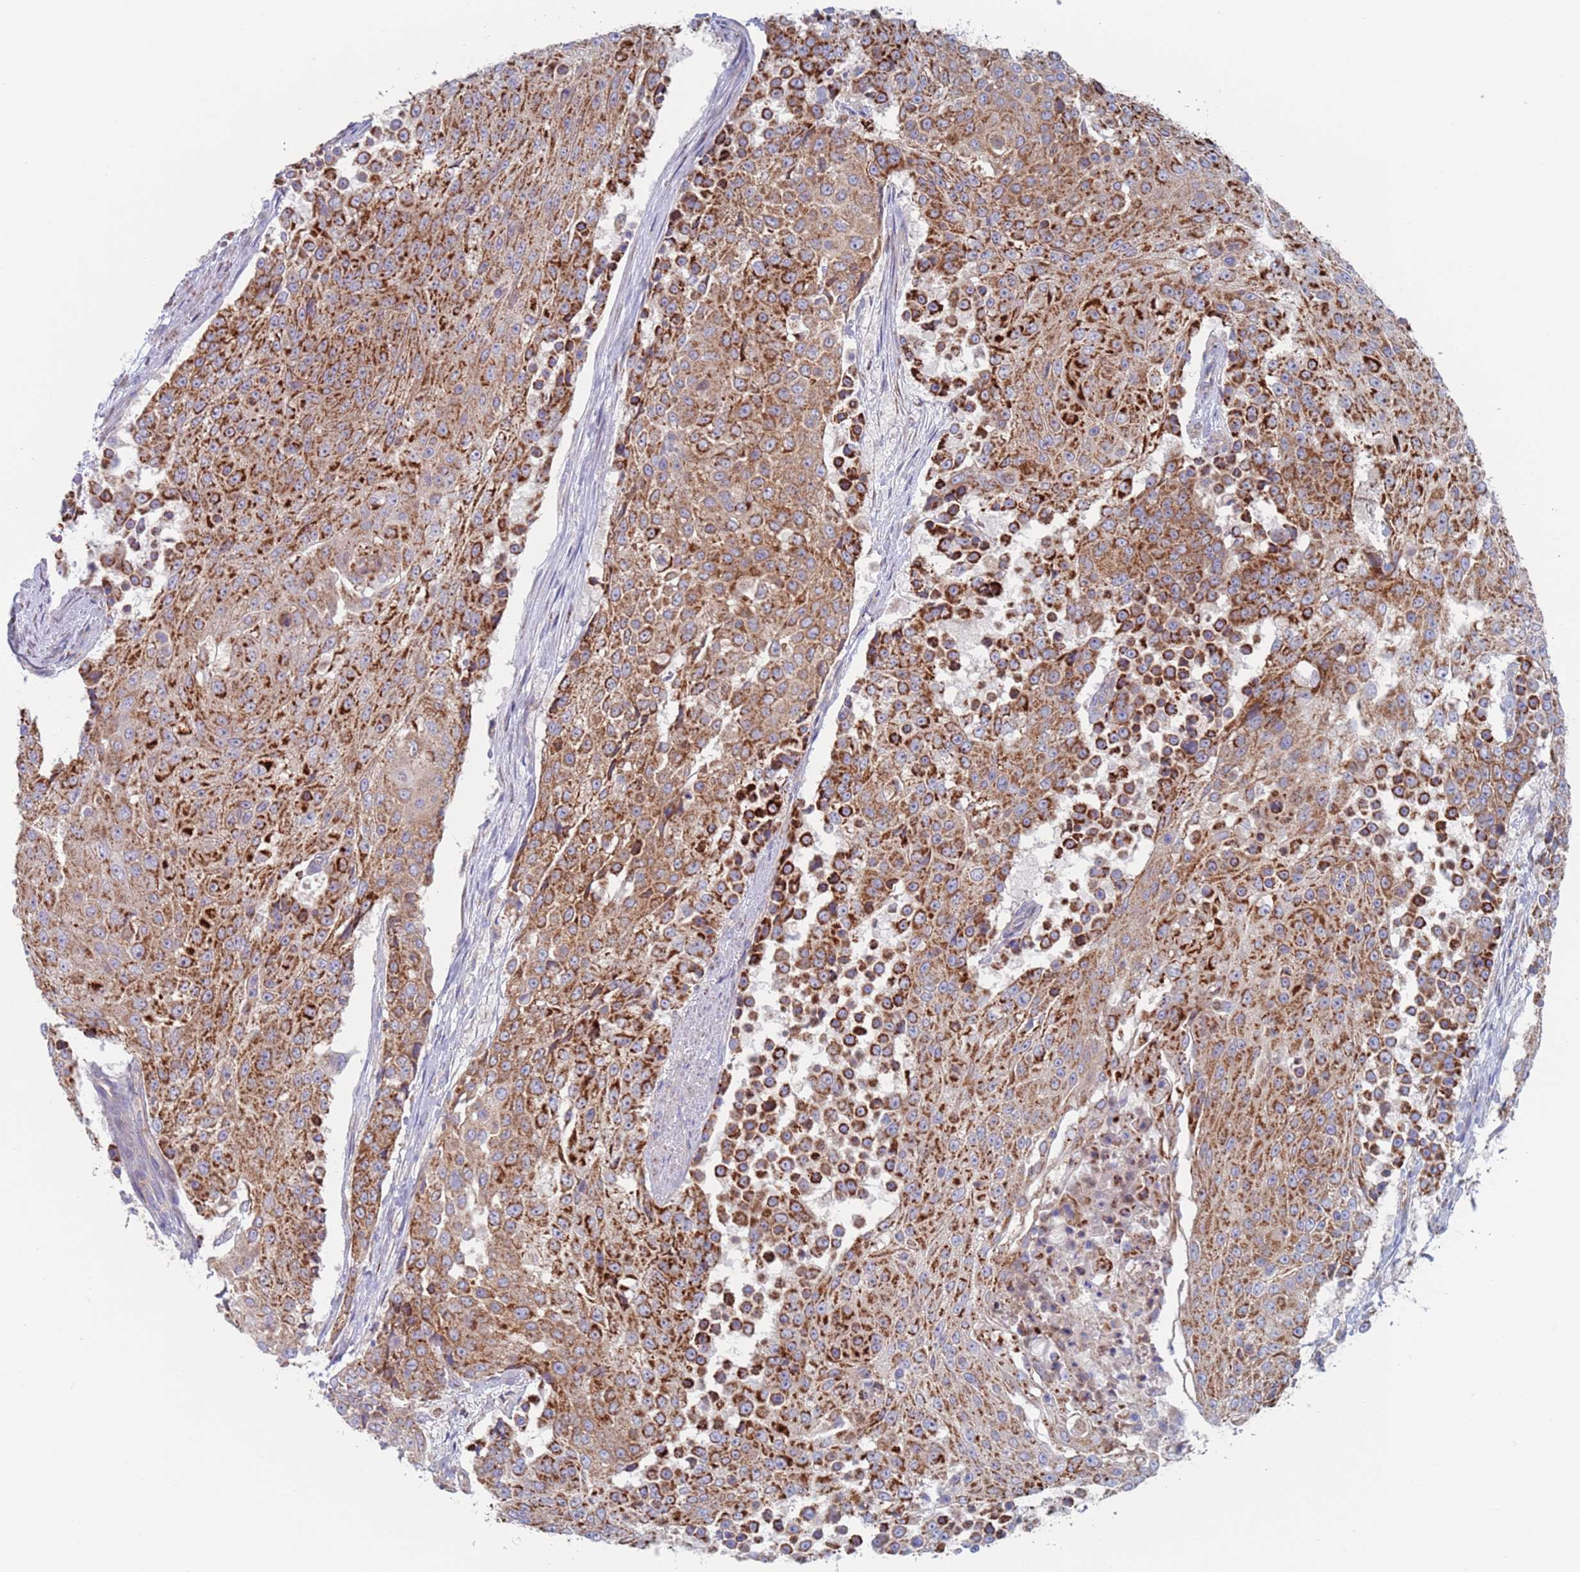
{"staining": {"intensity": "strong", "quantity": ">75%", "location": "cytoplasmic/membranous"}, "tissue": "urothelial cancer", "cell_type": "Tumor cells", "image_type": "cancer", "snomed": [{"axis": "morphology", "description": "Urothelial carcinoma, High grade"}, {"axis": "topography", "description": "Urinary bladder"}], "caption": "A micrograph showing strong cytoplasmic/membranous staining in about >75% of tumor cells in urothelial carcinoma (high-grade), as visualized by brown immunohistochemical staining.", "gene": "CHCHD6", "patient": {"sex": "female", "age": 63}}